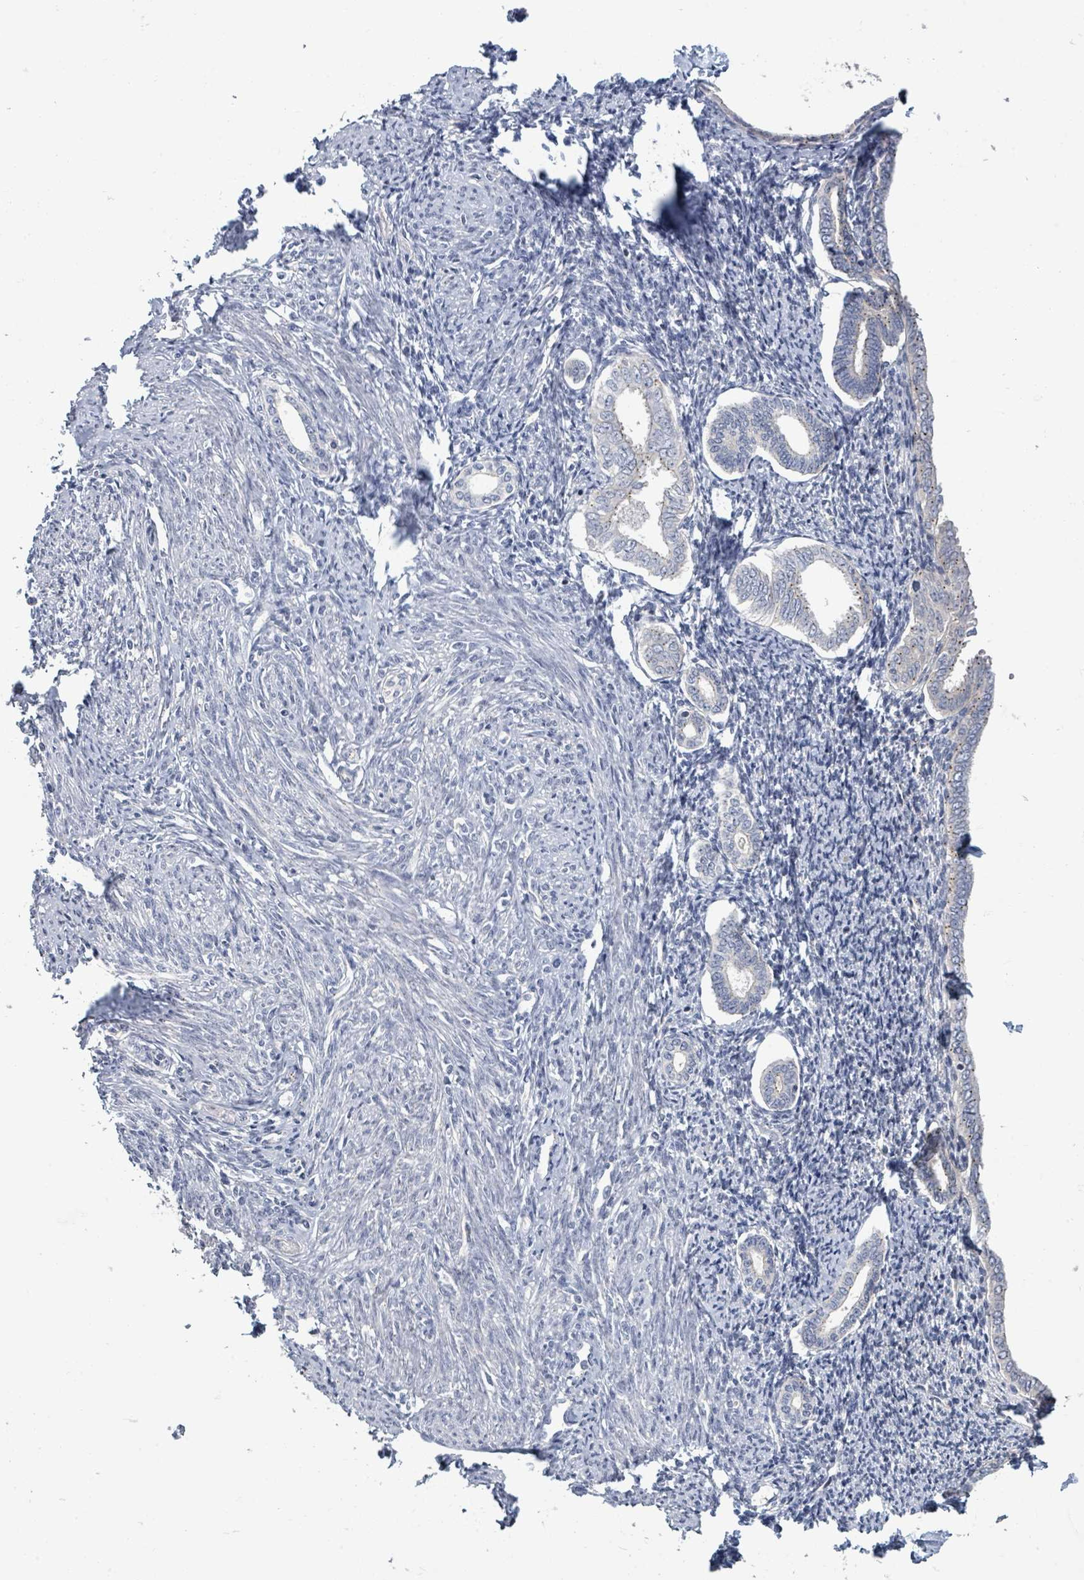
{"staining": {"intensity": "negative", "quantity": "none", "location": "none"}, "tissue": "endometrium", "cell_type": "Cells in endometrial stroma", "image_type": "normal", "snomed": [{"axis": "morphology", "description": "Normal tissue, NOS"}, {"axis": "topography", "description": "Endometrium"}], "caption": "Immunohistochemistry (IHC) of normal human endometrium reveals no staining in cells in endometrial stroma.", "gene": "COL5A3", "patient": {"sex": "female", "age": 63}}